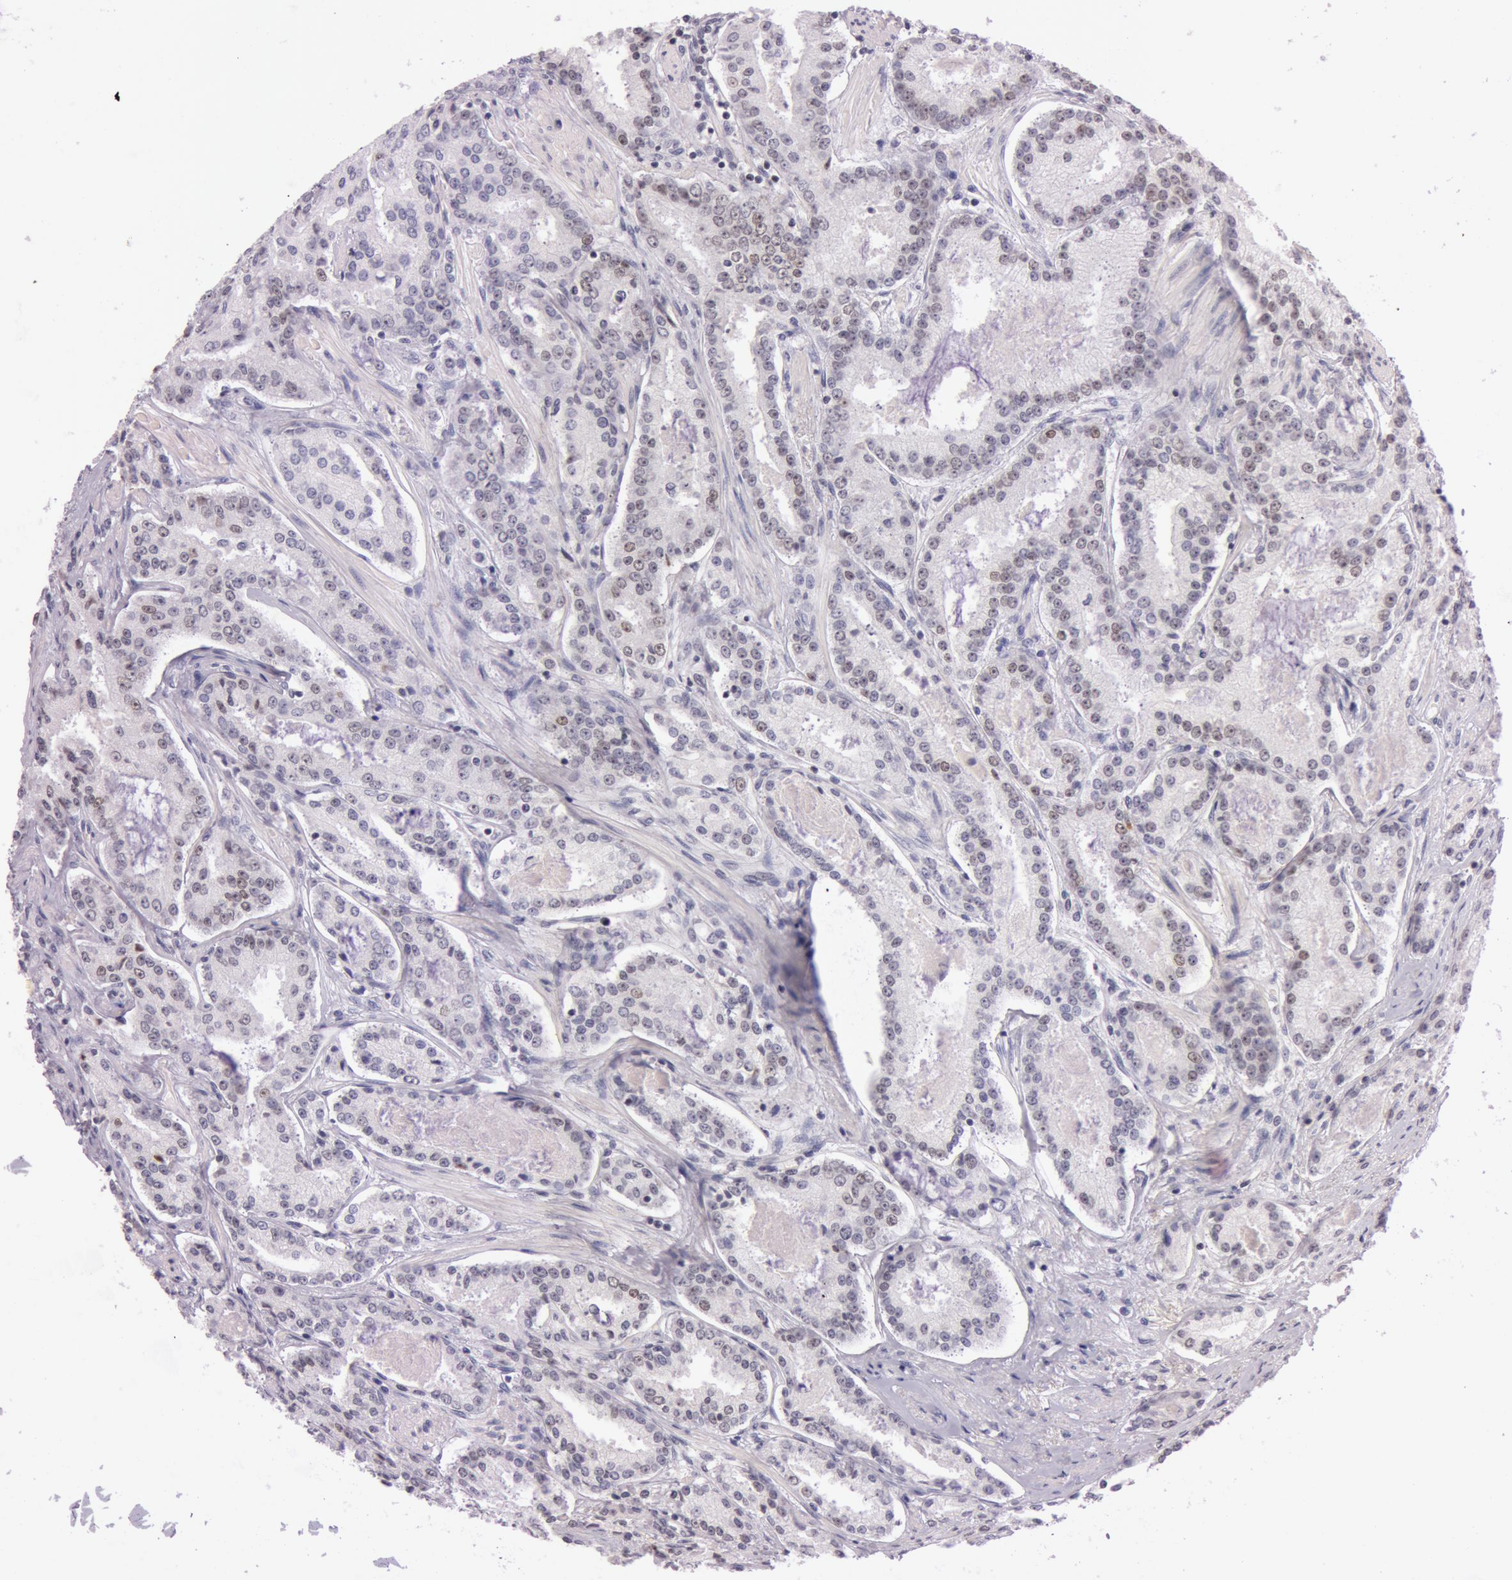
{"staining": {"intensity": "moderate", "quantity": ">75%", "location": "nuclear"}, "tissue": "prostate cancer", "cell_type": "Tumor cells", "image_type": "cancer", "snomed": [{"axis": "morphology", "description": "Adenocarcinoma, Medium grade"}, {"axis": "topography", "description": "Prostate"}], "caption": "Tumor cells show moderate nuclear positivity in approximately >75% of cells in prostate cancer (medium-grade adenocarcinoma). (DAB (3,3'-diaminobenzidine) IHC, brown staining for protein, blue staining for nuclei).", "gene": "FBL", "patient": {"sex": "male", "age": 72}}